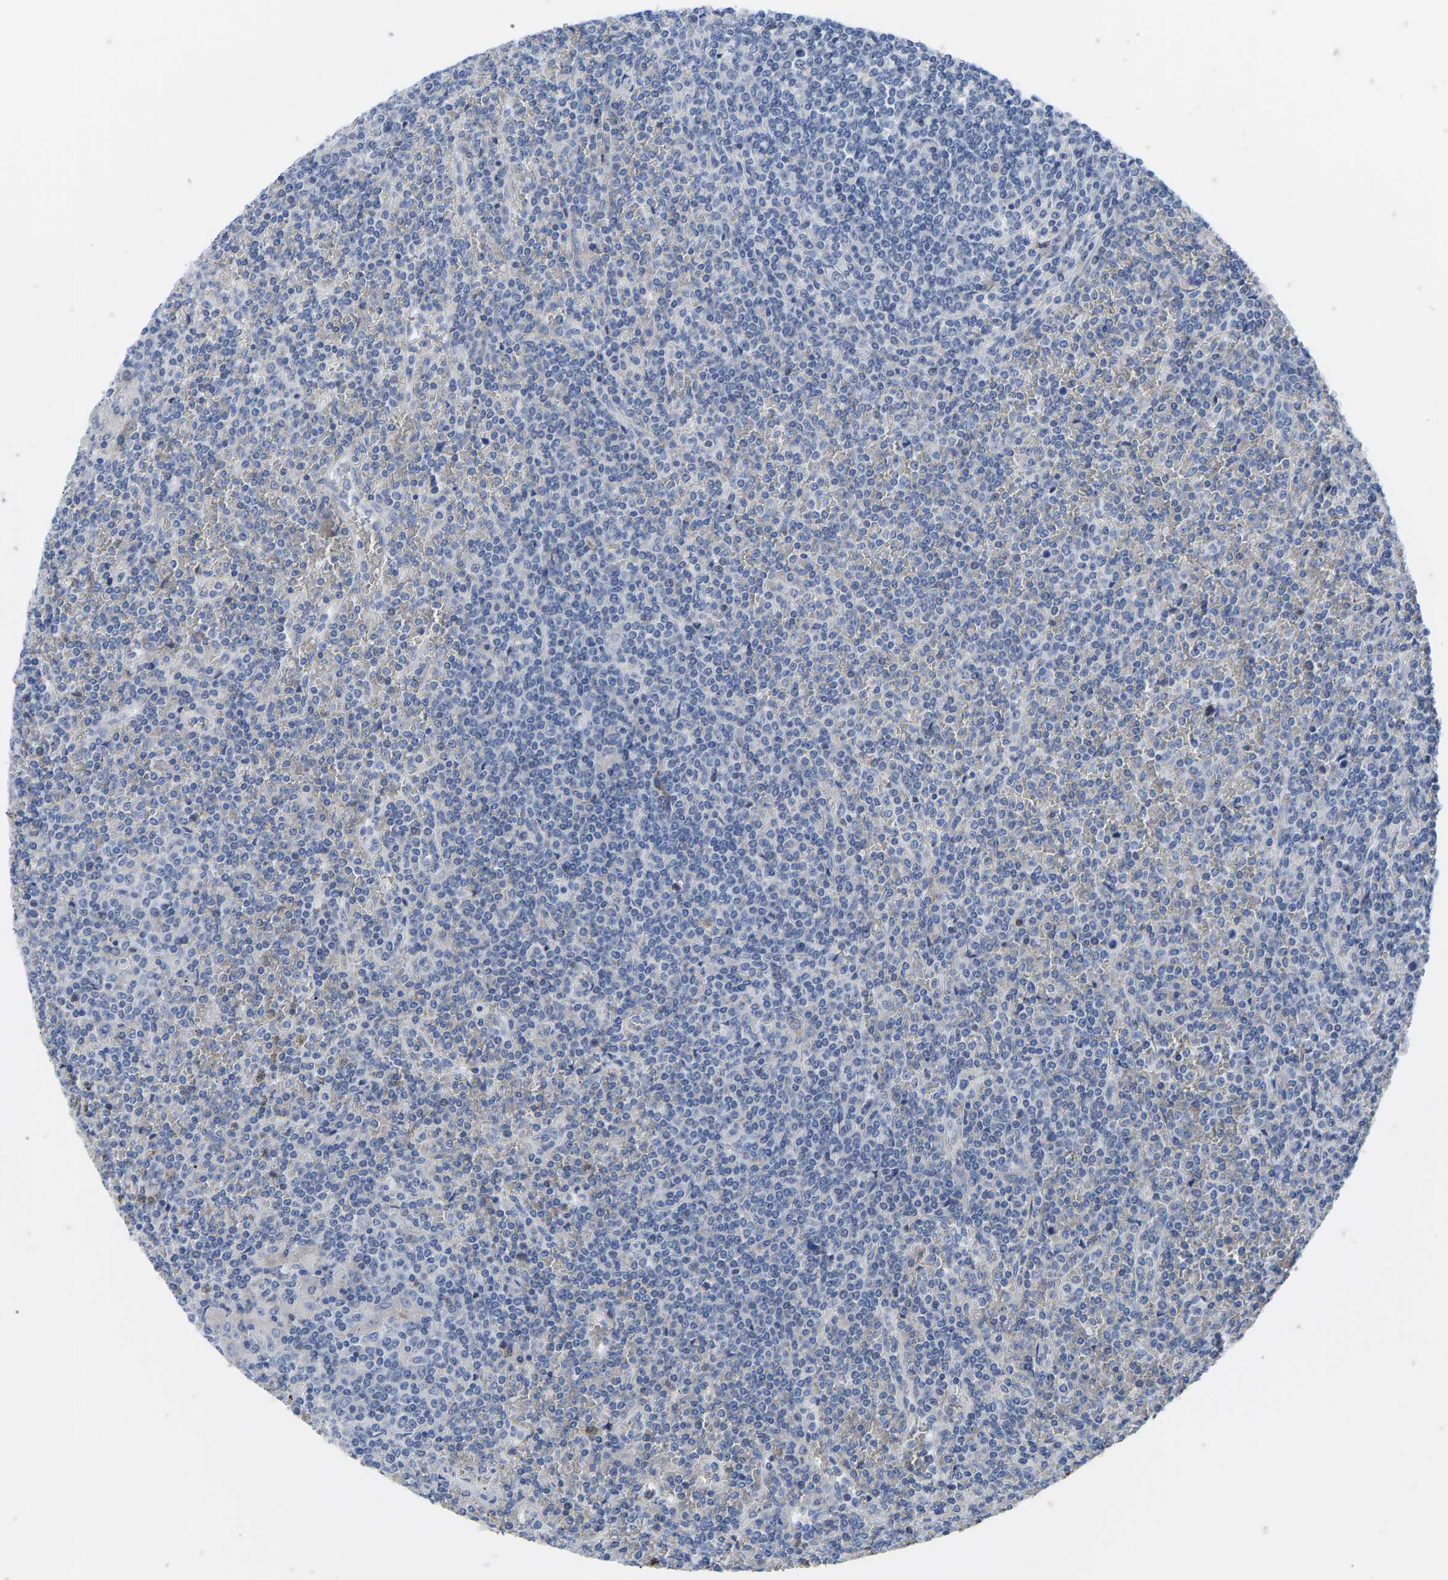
{"staining": {"intensity": "negative", "quantity": "none", "location": "none"}, "tissue": "lymphoma", "cell_type": "Tumor cells", "image_type": "cancer", "snomed": [{"axis": "morphology", "description": "Malignant lymphoma, non-Hodgkin's type, Low grade"}, {"axis": "topography", "description": "Spleen"}], "caption": "This is an immunohistochemistry histopathology image of human lymphoma. There is no expression in tumor cells.", "gene": "OLIG2", "patient": {"sex": "female", "age": 19}}